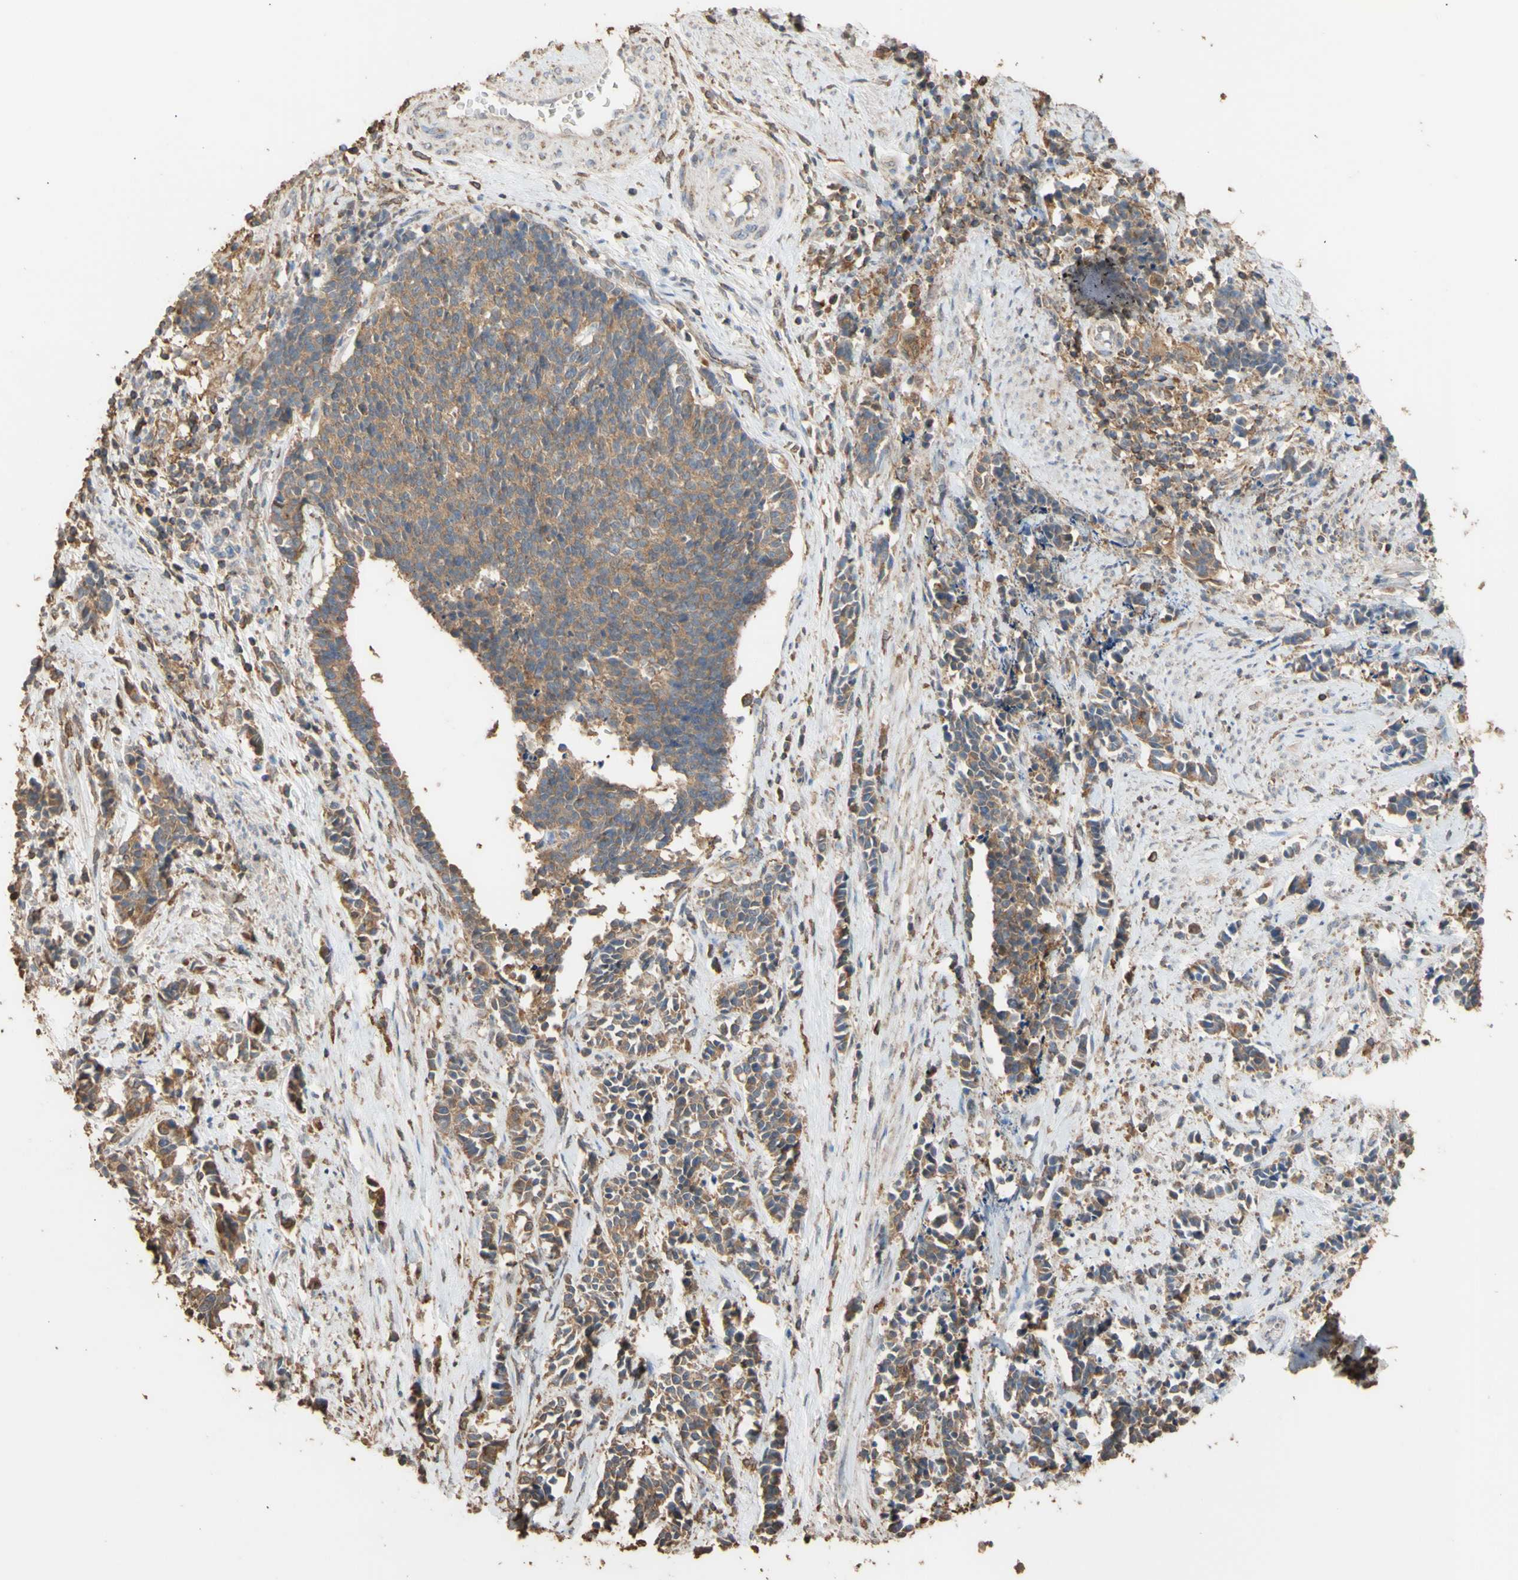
{"staining": {"intensity": "moderate", "quantity": ">75%", "location": "cytoplasmic/membranous"}, "tissue": "cervical cancer", "cell_type": "Tumor cells", "image_type": "cancer", "snomed": [{"axis": "morphology", "description": "Normal tissue, NOS"}, {"axis": "morphology", "description": "Squamous cell carcinoma, NOS"}, {"axis": "topography", "description": "Cervix"}], "caption": "Moderate cytoplasmic/membranous positivity for a protein is appreciated in about >75% of tumor cells of squamous cell carcinoma (cervical) using immunohistochemistry.", "gene": "ALDH9A1", "patient": {"sex": "female", "age": 35}}